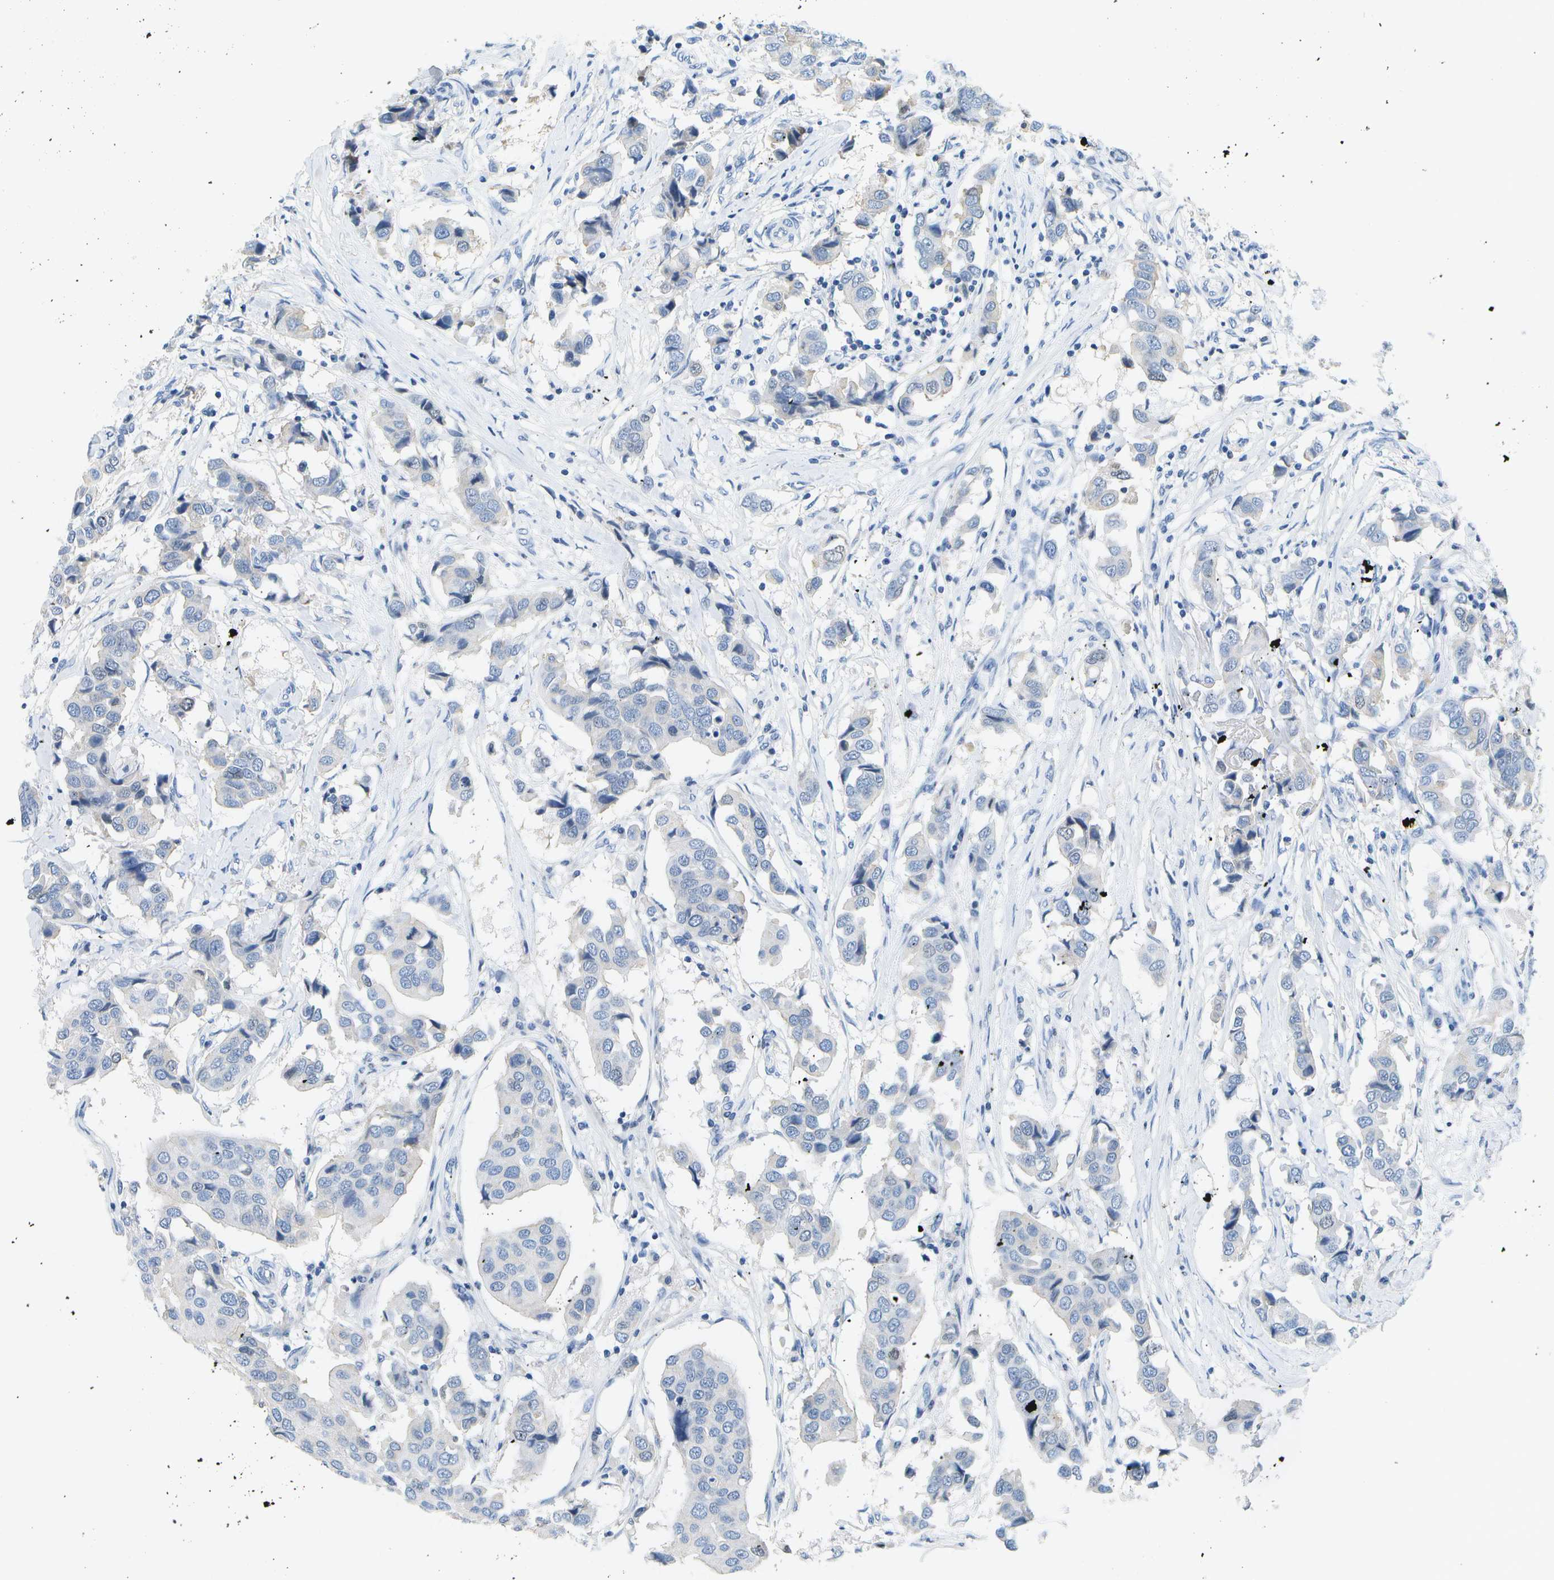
{"staining": {"intensity": "negative", "quantity": "none", "location": "none"}, "tissue": "breast cancer", "cell_type": "Tumor cells", "image_type": "cancer", "snomed": [{"axis": "morphology", "description": "Duct carcinoma"}, {"axis": "topography", "description": "Breast"}], "caption": "Breast invasive ductal carcinoma stained for a protein using immunohistochemistry reveals no expression tumor cells.", "gene": "SERPINA1", "patient": {"sex": "female", "age": 80}}